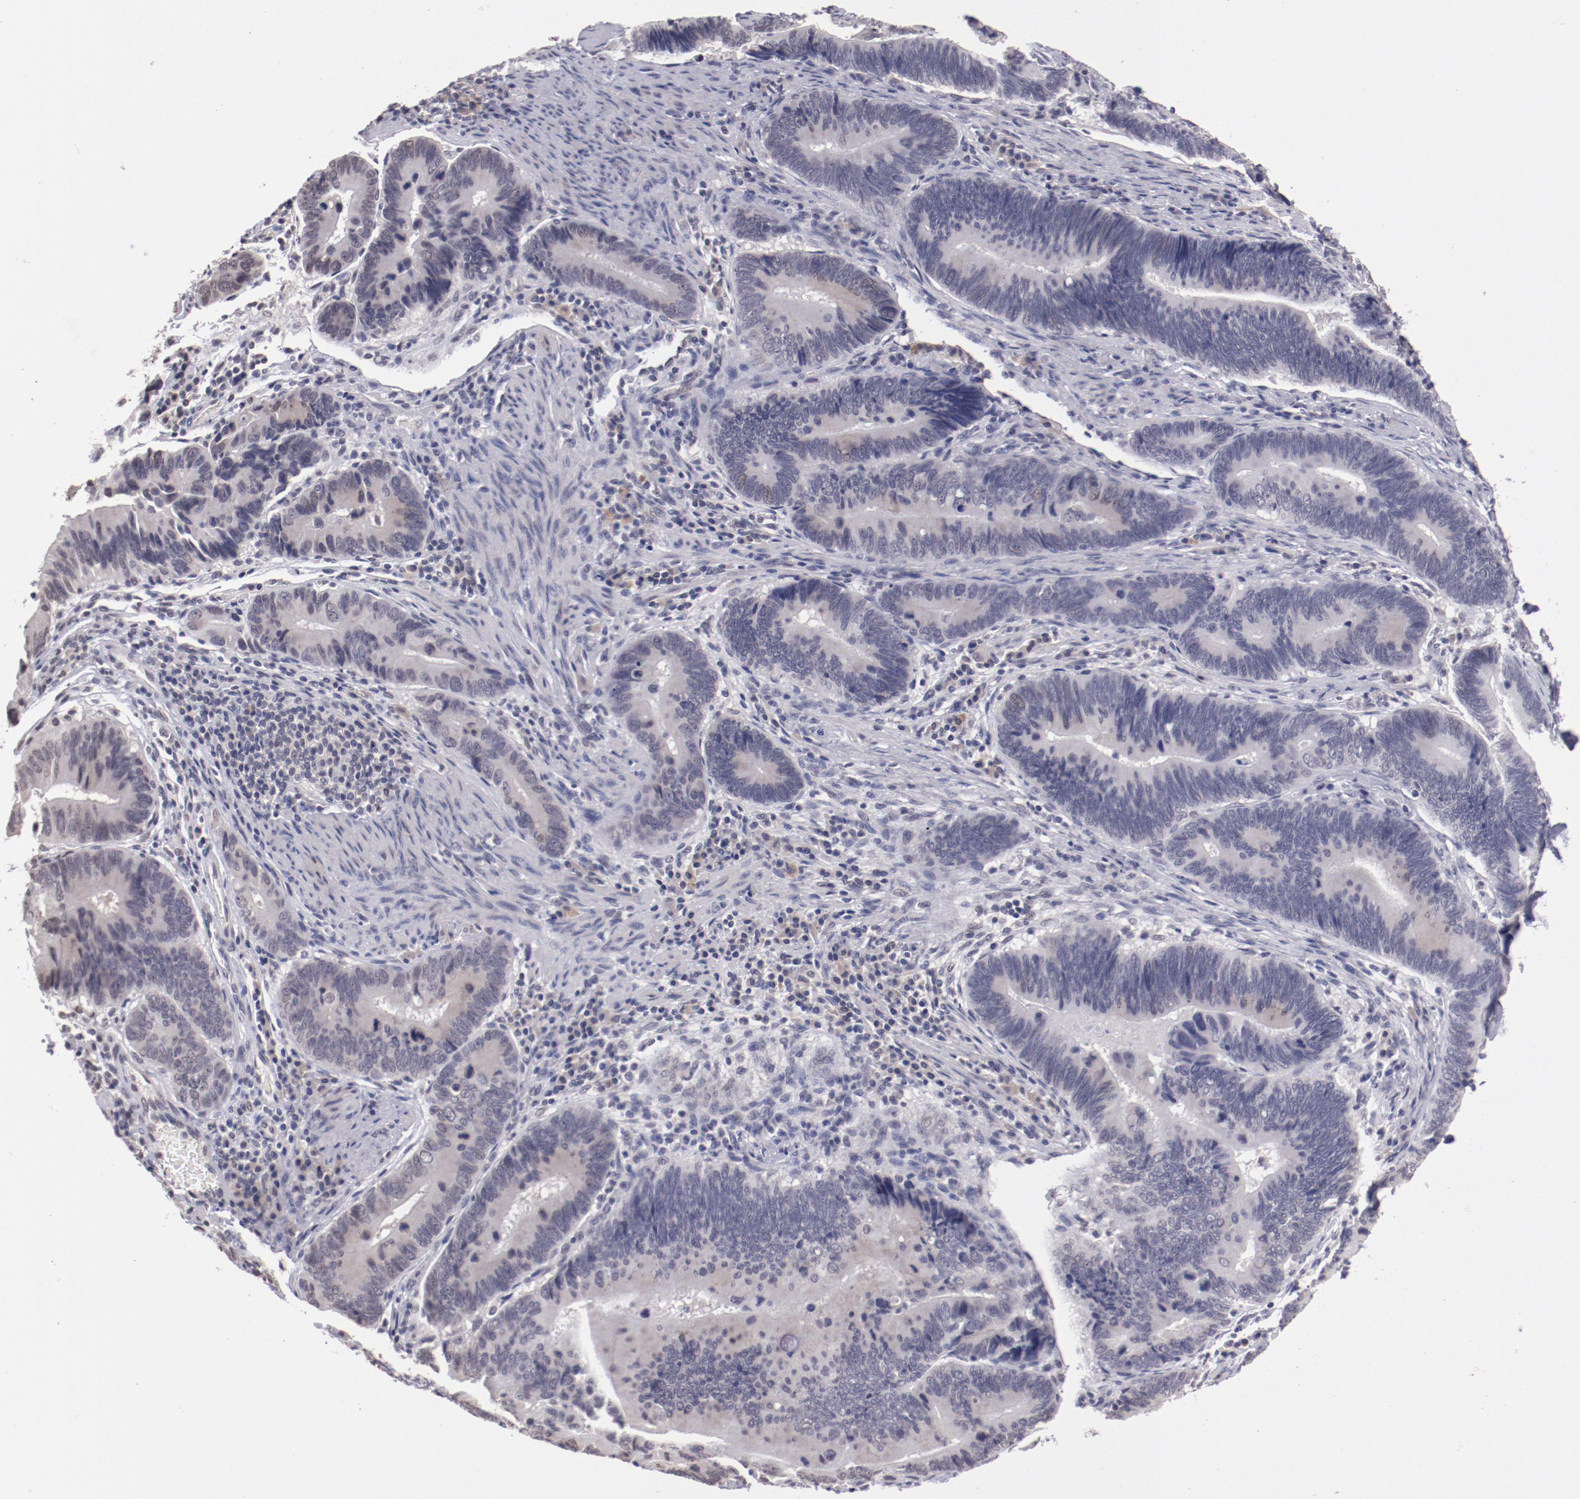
{"staining": {"intensity": "weak", "quantity": "<25%", "location": "cytoplasmic/membranous"}, "tissue": "pancreatic cancer", "cell_type": "Tumor cells", "image_type": "cancer", "snomed": [{"axis": "morphology", "description": "Adenocarcinoma, NOS"}, {"axis": "topography", "description": "Pancreas"}], "caption": "This histopathology image is of adenocarcinoma (pancreatic) stained with immunohistochemistry to label a protein in brown with the nuclei are counter-stained blue. There is no positivity in tumor cells.", "gene": "NRXN3", "patient": {"sex": "female", "age": 70}}